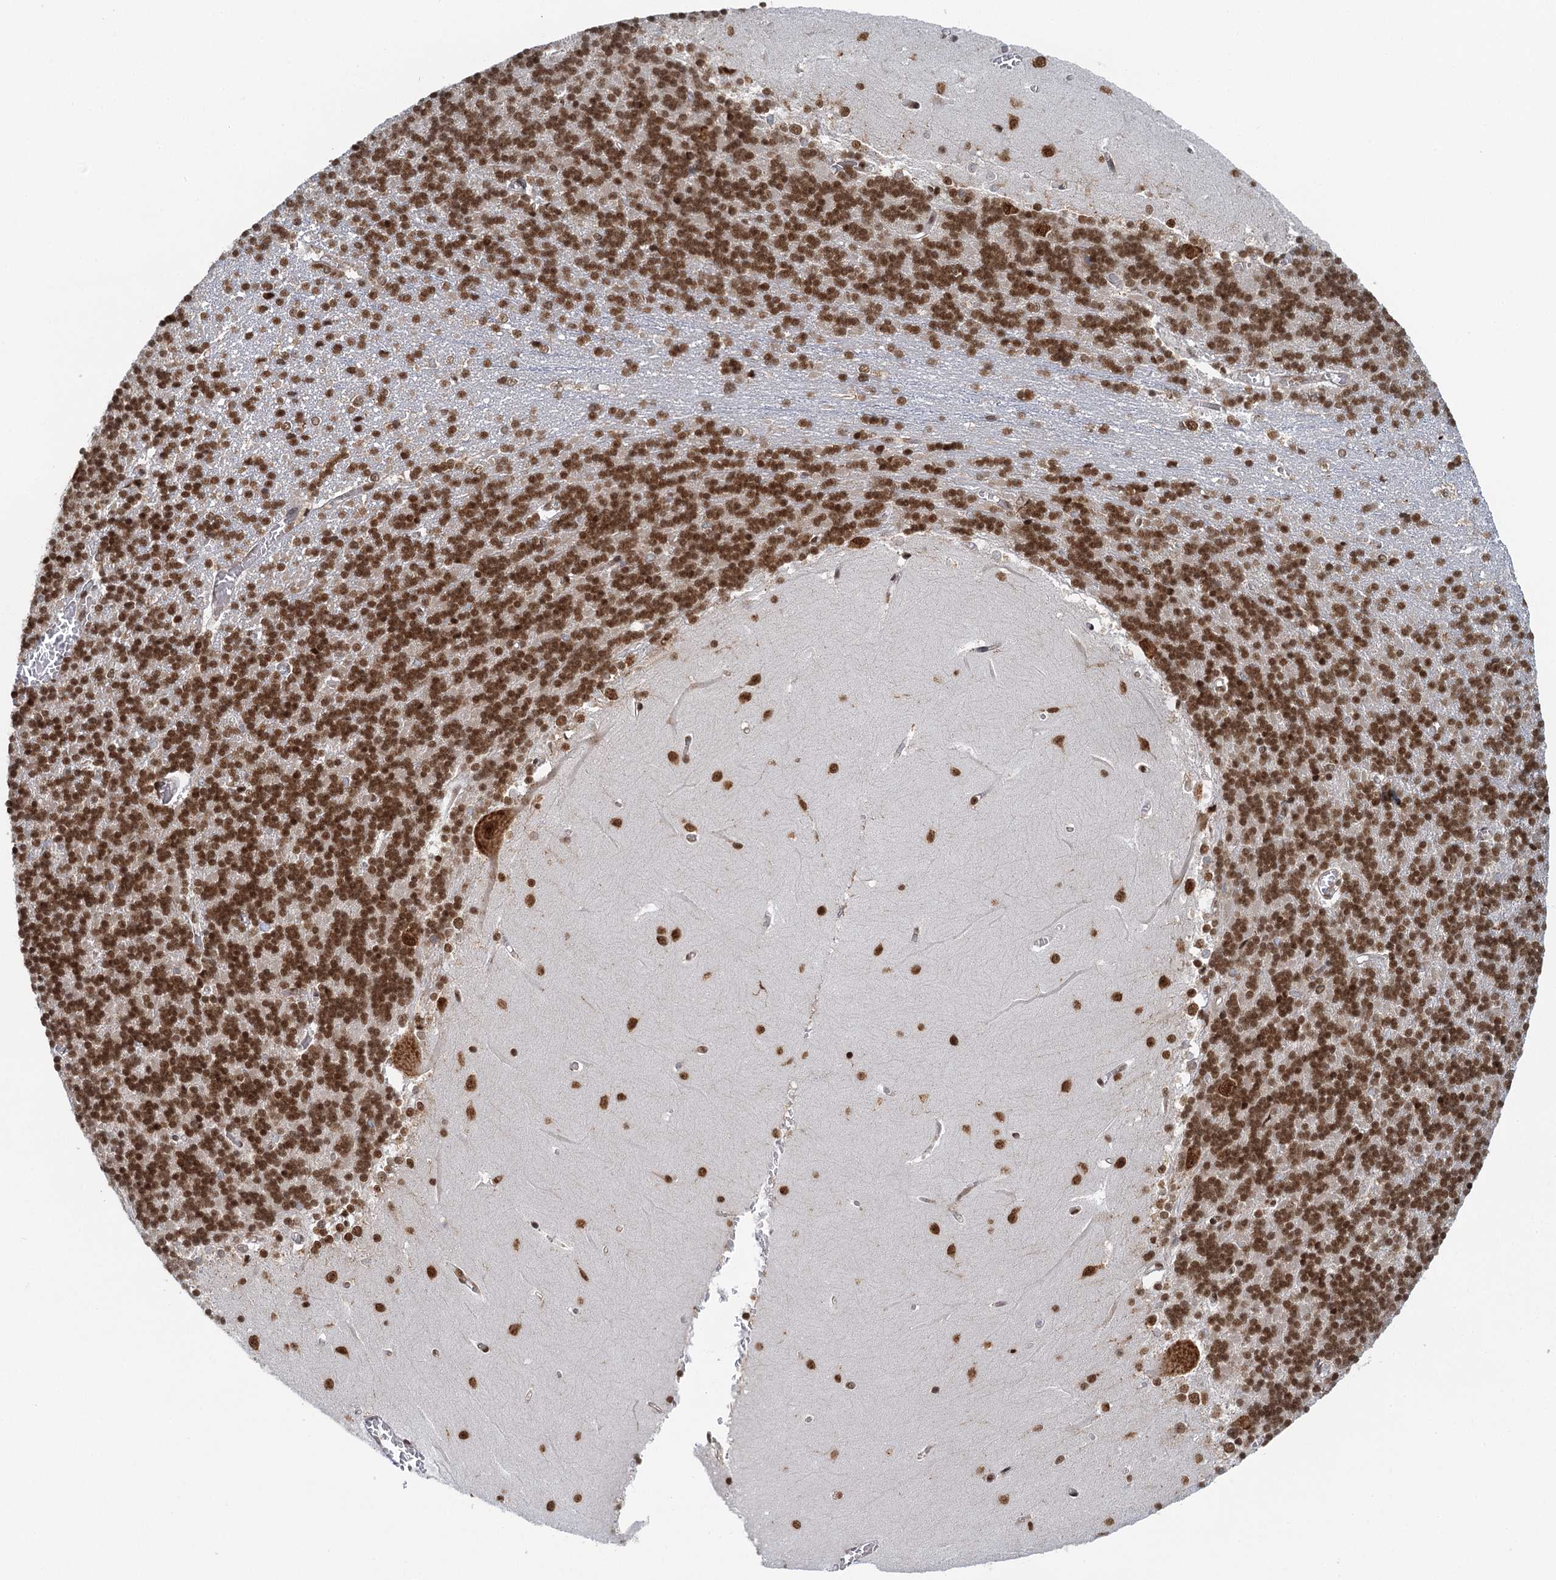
{"staining": {"intensity": "strong", "quantity": ">75%", "location": "cytoplasmic/membranous,nuclear"}, "tissue": "cerebellum", "cell_type": "Cells in granular layer", "image_type": "normal", "snomed": [{"axis": "morphology", "description": "Normal tissue, NOS"}, {"axis": "topography", "description": "Cerebellum"}], "caption": "Approximately >75% of cells in granular layer in normal cerebellum reveal strong cytoplasmic/membranous,nuclear protein positivity as visualized by brown immunohistochemical staining.", "gene": "GPATCH11", "patient": {"sex": "male", "age": 37}}